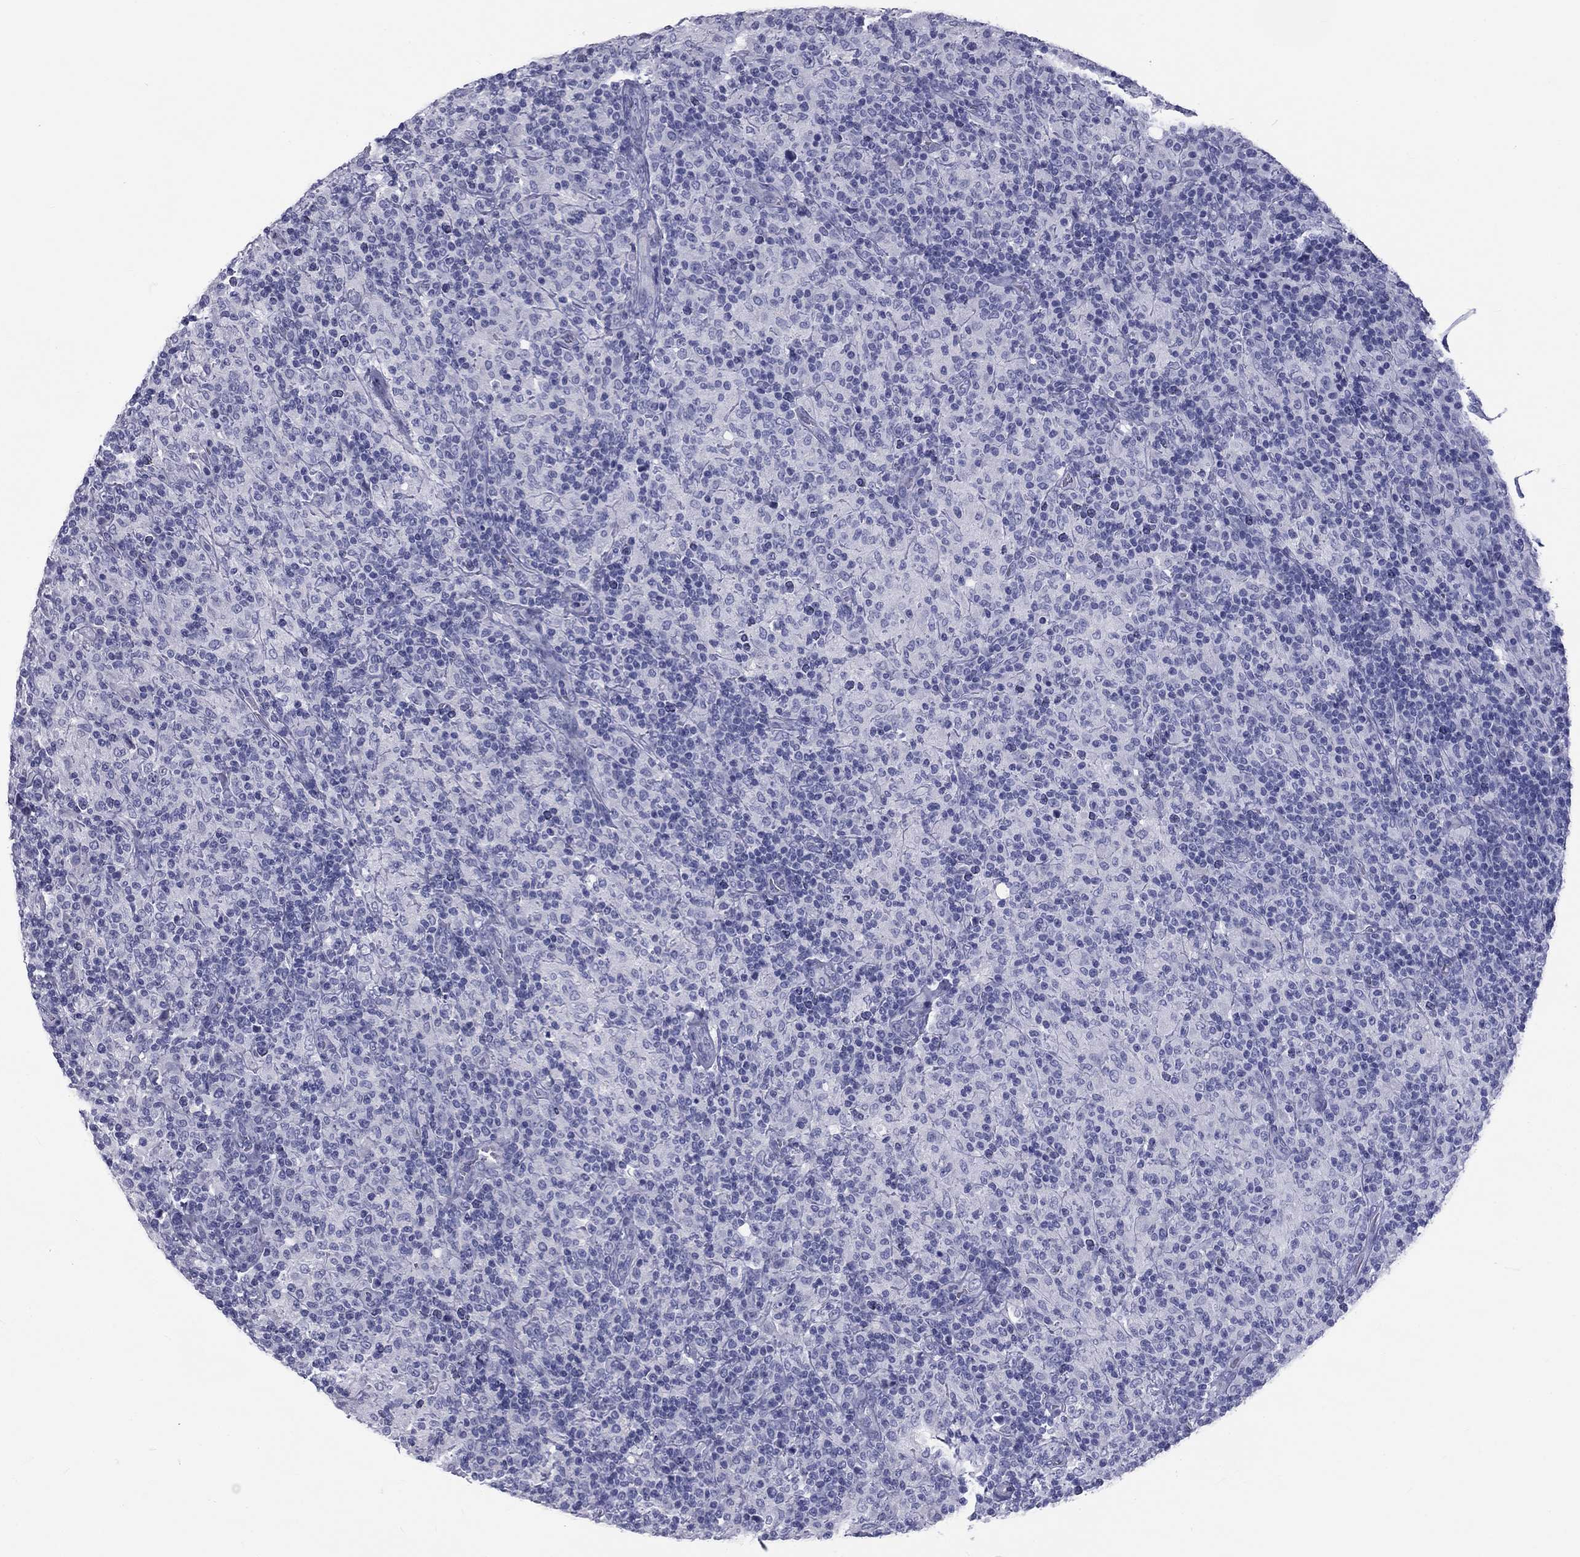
{"staining": {"intensity": "negative", "quantity": "none", "location": "none"}, "tissue": "lymphoma", "cell_type": "Tumor cells", "image_type": "cancer", "snomed": [{"axis": "morphology", "description": "Hodgkin's disease, NOS"}, {"axis": "topography", "description": "Lymph node"}], "caption": "Immunohistochemical staining of Hodgkin's disease exhibits no significant positivity in tumor cells. (DAB IHC, high magnification).", "gene": "DNALI1", "patient": {"sex": "male", "age": 70}}